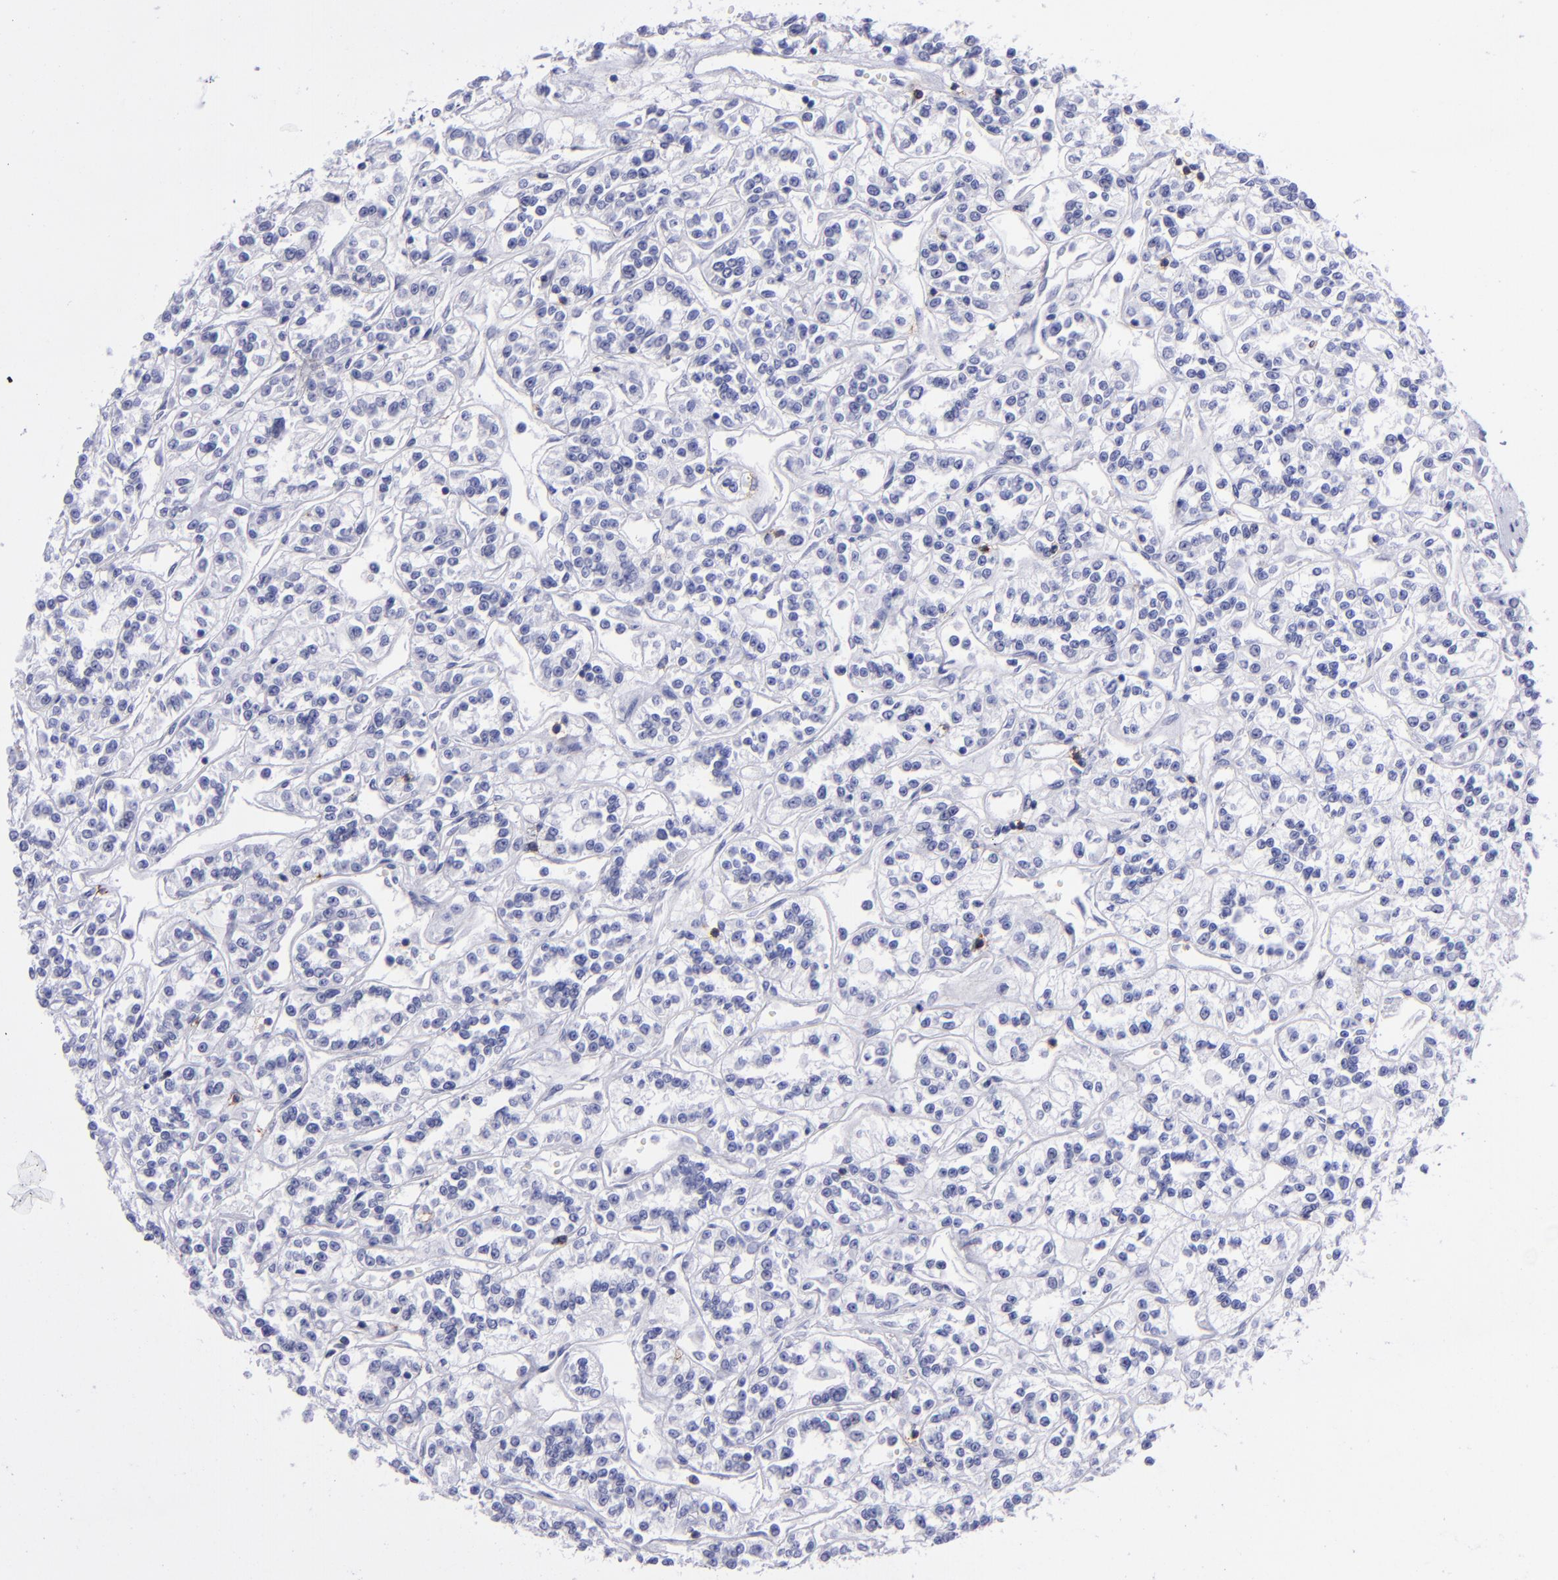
{"staining": {"intensity": "negative", "quantity": "none", "location": "none"}, "tissue": "renal cancer", "cell_type": "Tumor cells", "image_type": "cancer", "snomed": [{"axis": "morphology", "description": "Adenocarcinoma, NOS"}, {"axis": "topography", "description": "Kidney"}], "caption": "Photomicrograph shows no protein staining in tumor cells of adenocarcinoma (renal) tissue.", "gene": "CD6", "patient": {"sex": "female", "age": 76}}